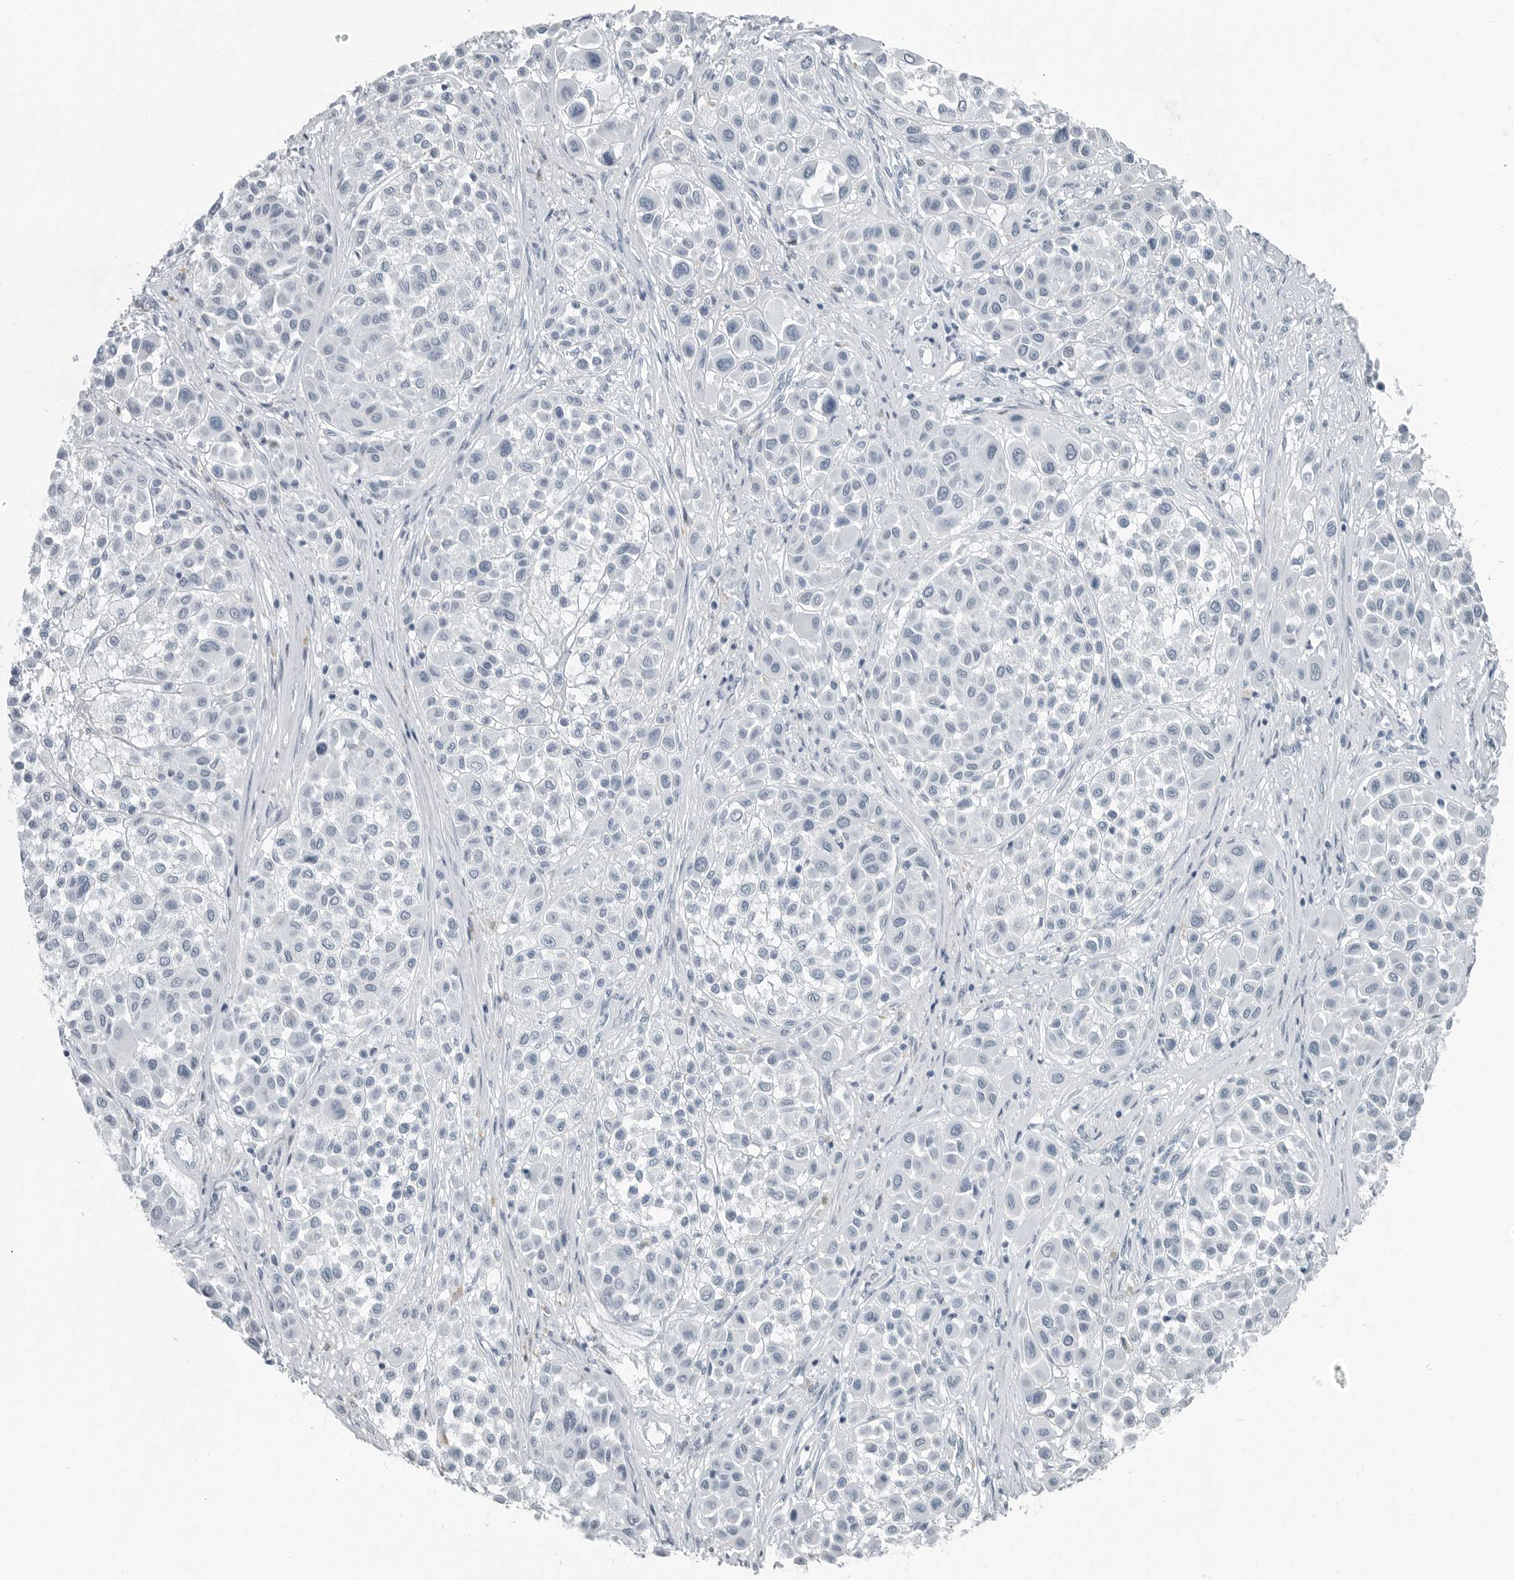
{"staining": {"intensity": "negative", "quantity": "none", "location": "none"}, "tissue": "melanoma", "cell_type": "Tumor cells", "image_type": "cancer", "snomed": [{"axis": "morphology", "description": "Malignant melanoma, Metastatic site"}, {"axis": "topography", "description": "Soft tissue"}], "caption": "Melanoma was stained to show a protein in brown. There is no significant staining in tumor cells. (DAB (3,3'-diaminobenzidine) immunohistochemistry (IHC) visualized using brightfield microscopy, high magnification).", "gene": "FABP6", "patient": {"sex": "male", "age": 41}}